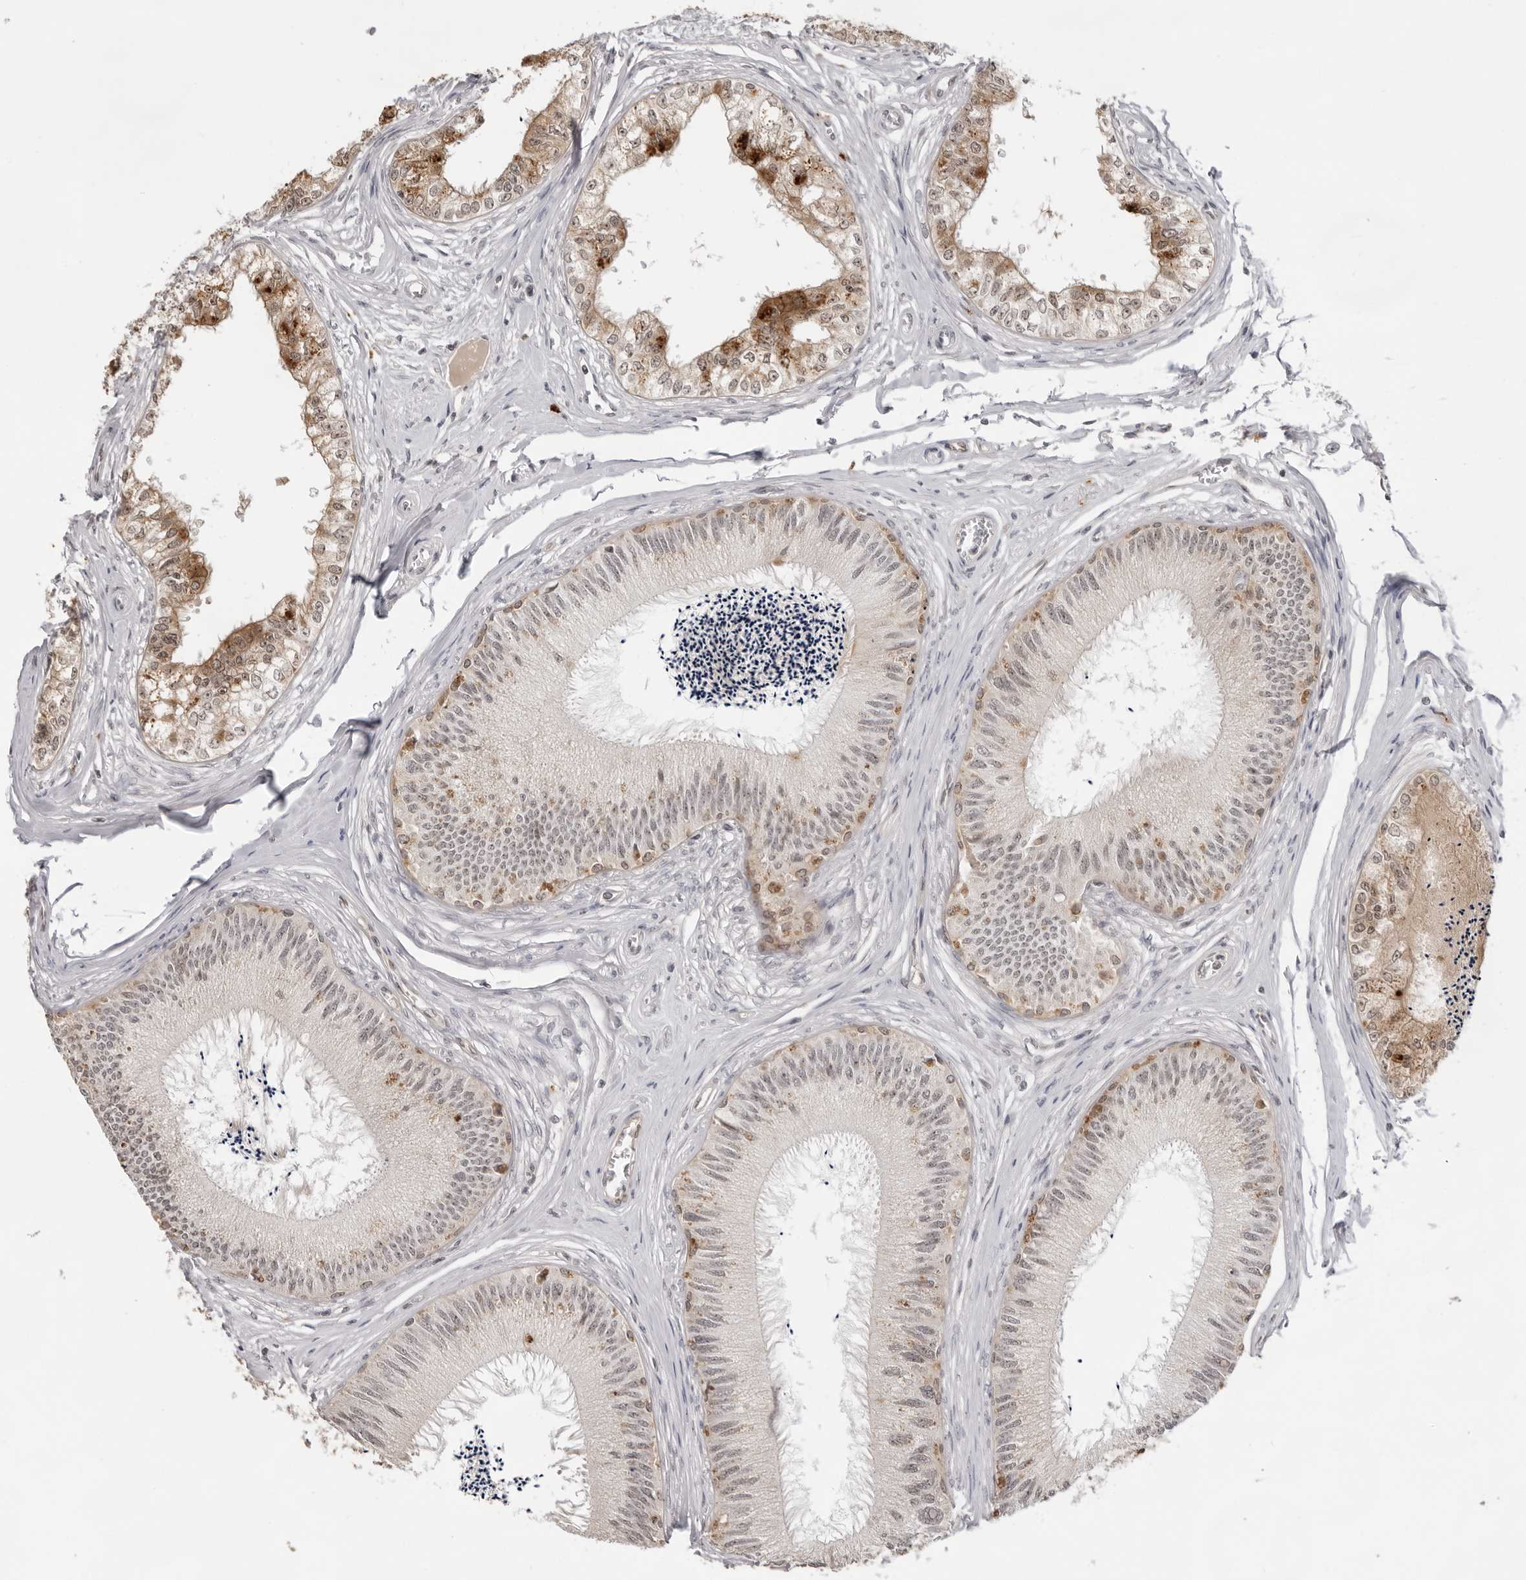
{"staining": {"intensity": "moderate", "quantity": ">75%", "location": "cytoplasmic/membranous,nuclear"}, "tissue": "epididymis", "cell_type": "Glandular cells", "image_type": "normal", "snomed": [{"axis": "morphology", "description": "Normal tissue, NOS"}, {"axis": "topography", "description": "Epididymis"}], "caption": "Brown immunohistochemical staining in unremarkable epididymis displays moderate cytoplasmic/membranous,nuclear positivity in about >75% of glandular cells. (DAB (3,3'-diaminobenzidine) IHC with brightfield microscopy, high magnification).", "gene": "EXOSC10", "patient": {"sex": "male", "age": 79}}